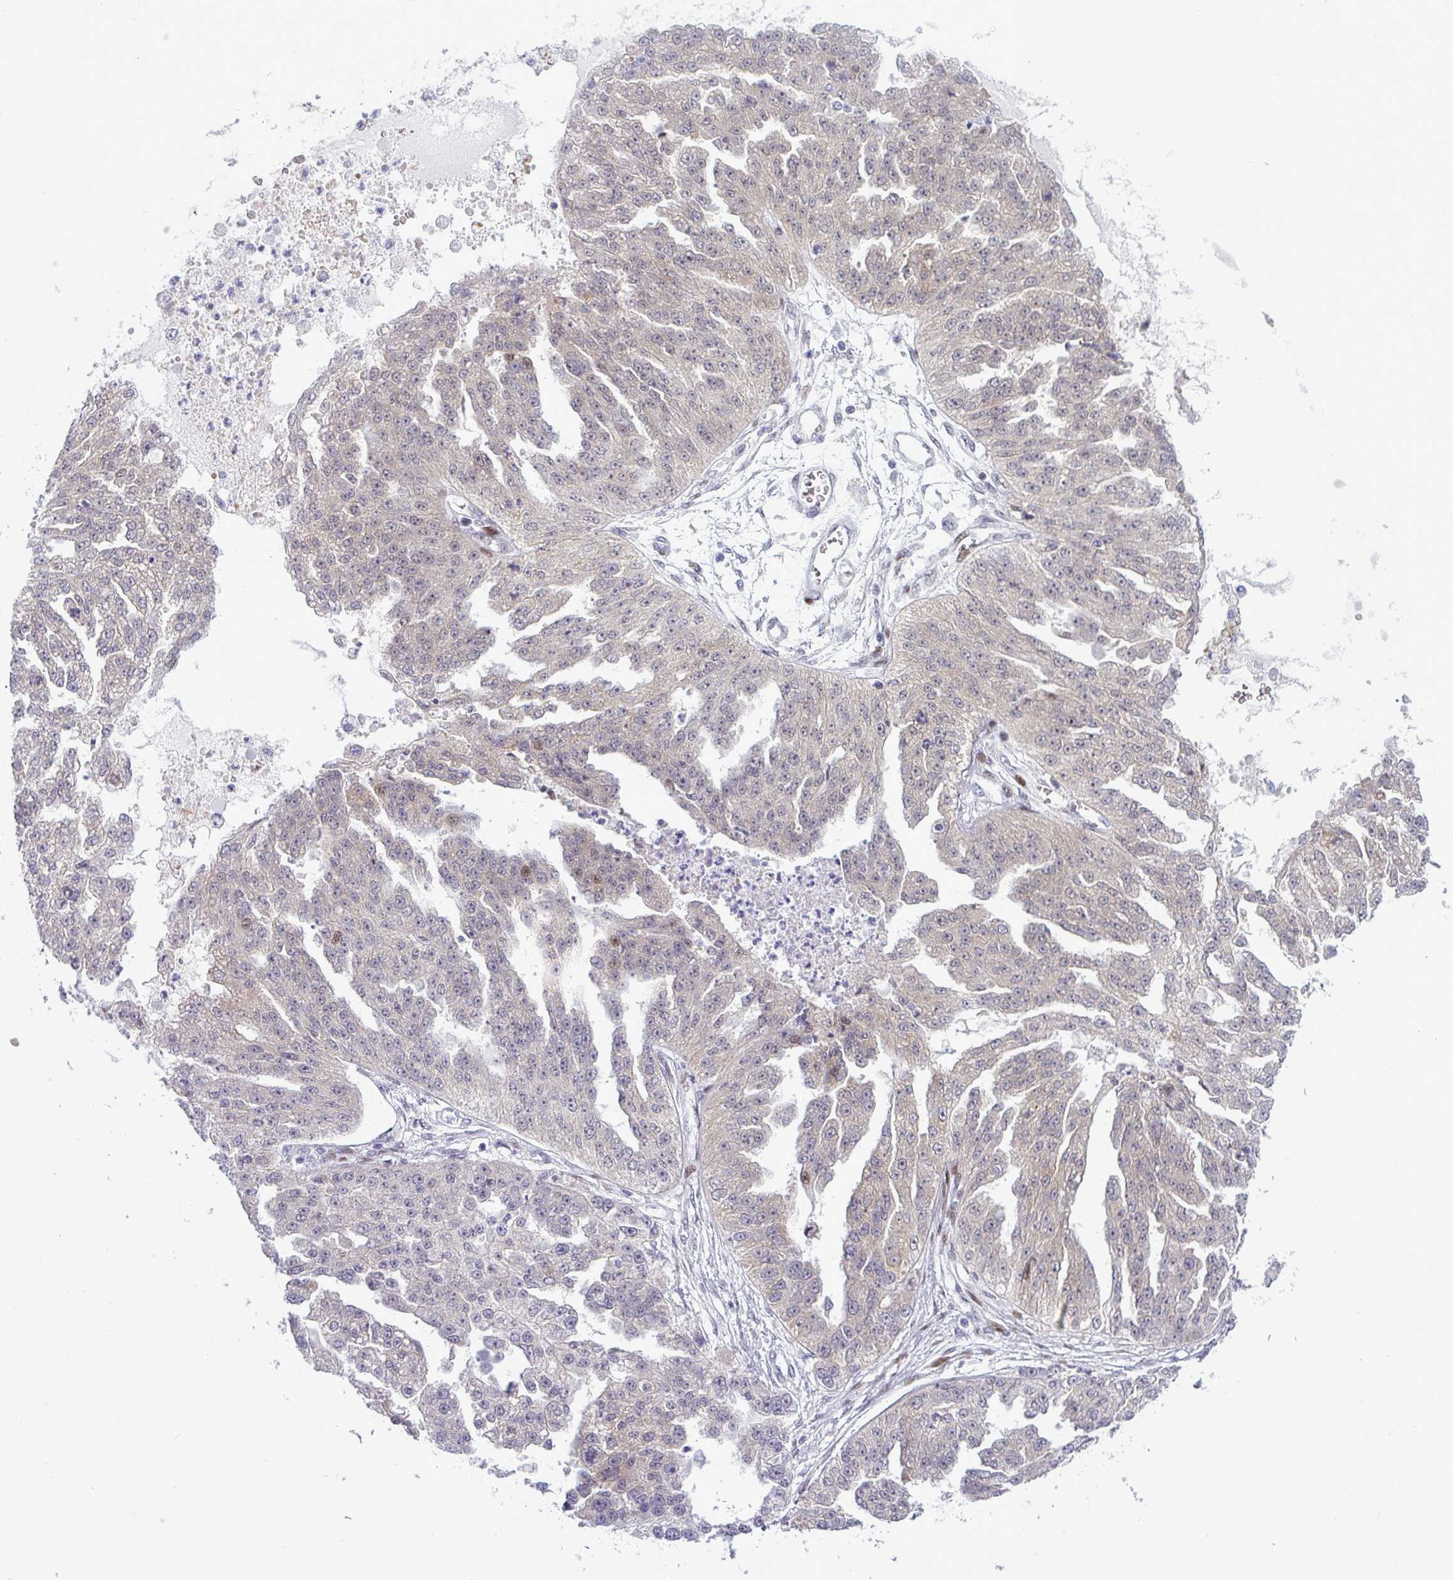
{"staining": {"intensity": "strong", "quantity": "<25%", "location": "nuclear"}, "tissue": "ovarian cancer", "cell_type": "Tumor cells", "image_type": "cancer", "snomed": [{"axis": "morphology", "description": "Cystadenocarcinoma, serous, NOS"}, {"axis": "topography", "description": "Ovary"}], "caption": "A high-resolution image shows immunohistochemistry staining of ovarian cancer, which shows strong nuclear staining in about <25% of tumor cells.", "gene": "TAB1", "patient": {"sex": "female", "age": 58}}